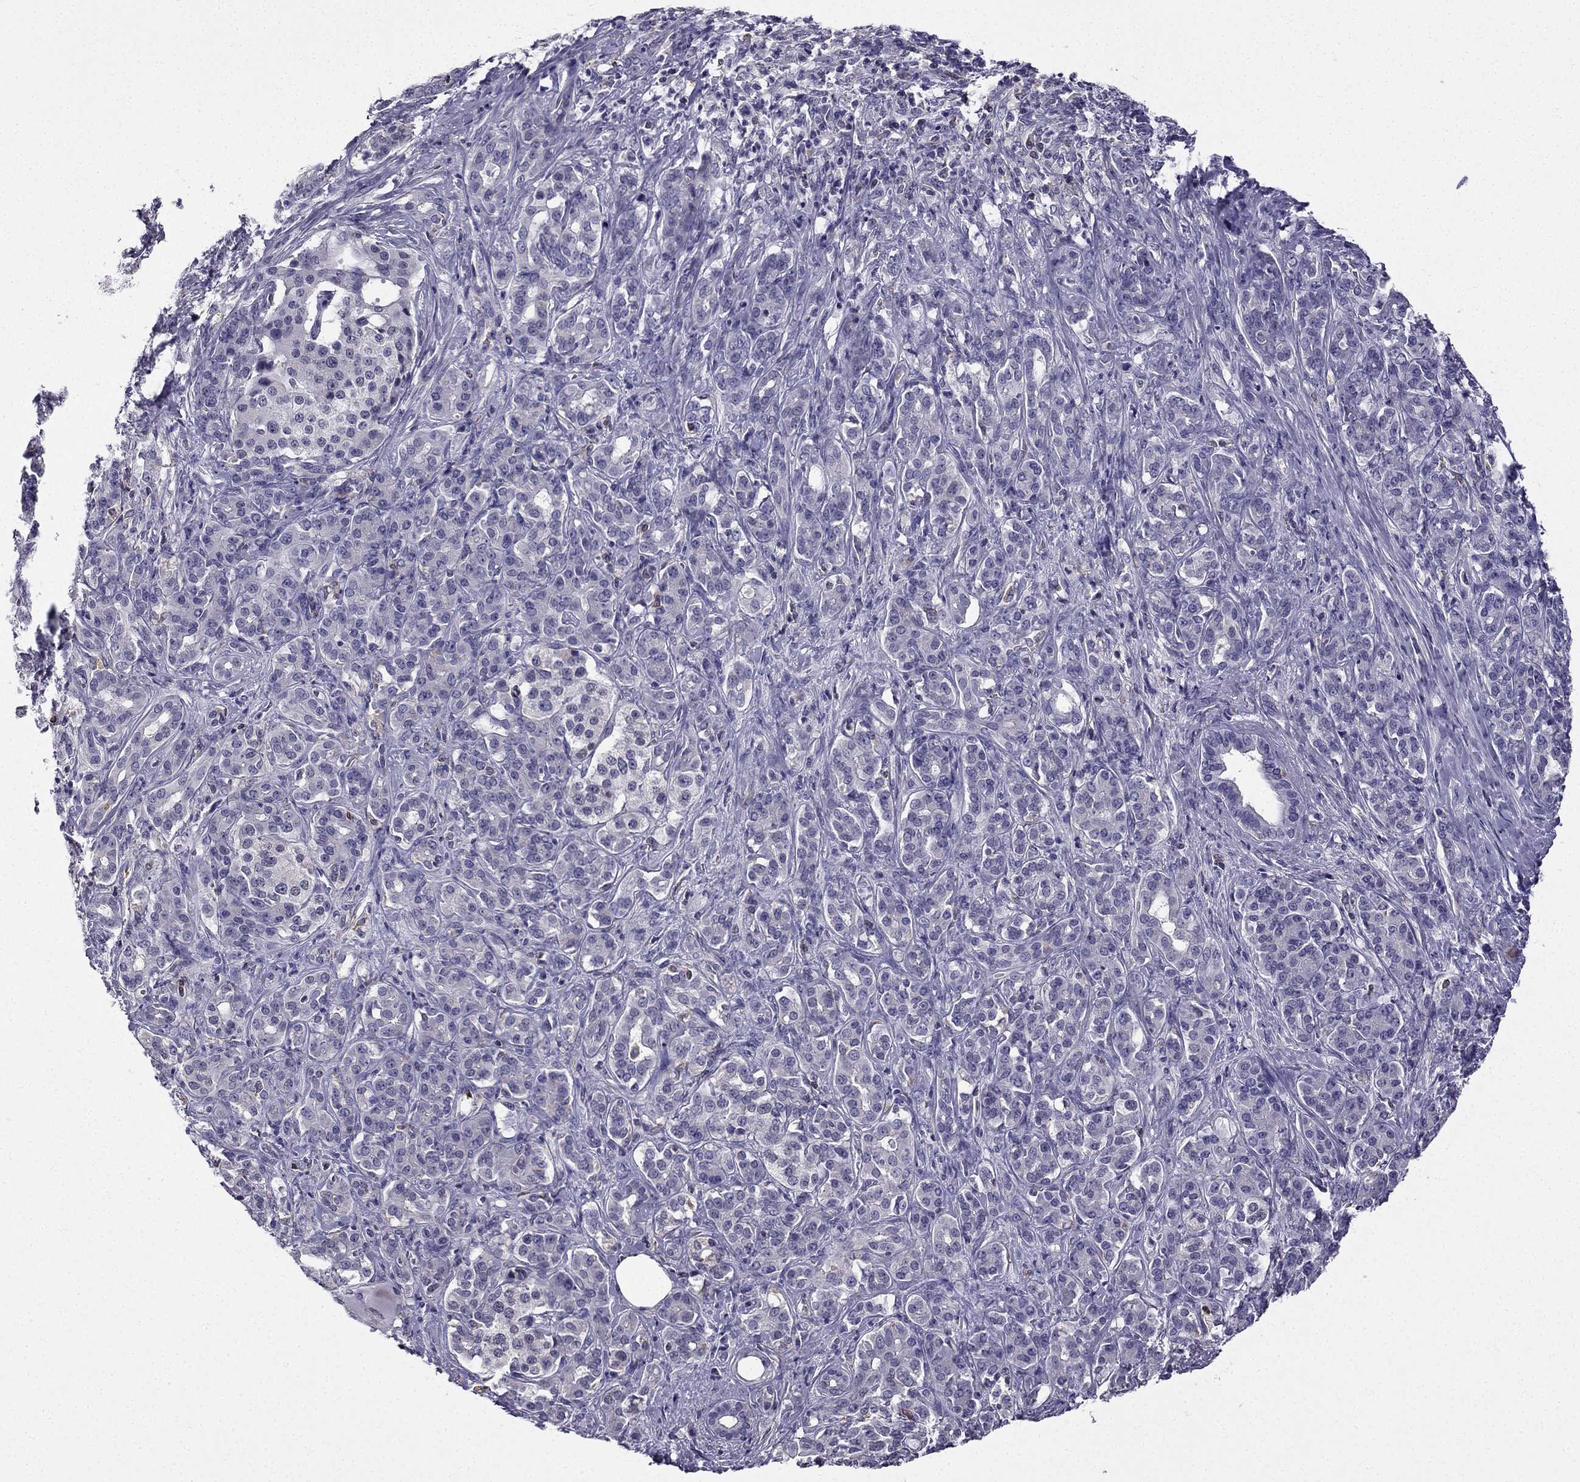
{"staining": {"intensity": "negative", "quantity": "none", "location": "none"}, "tissue": "pancreatic cancer", "cell_type": "Tumor cells", "image_type": "cancer", "snomed": [{"axis": "morphology", "description": "Normal tissue, NOS"}, {"axis": "morphology", "description": "Inflammation, NOS"}, {"axis": "morphology", "description": "Adenocarcinoma, NOS"}, {"axis": "topography", "description": "Pancreas"}], "caption": "IHC micrograph of adenocarcinoma (pancreatic) stained for a protein (brown), which exhibits no expression in tumor cells.", "gene": "CCK", "patient": {"sex": "male", "age": 57}}